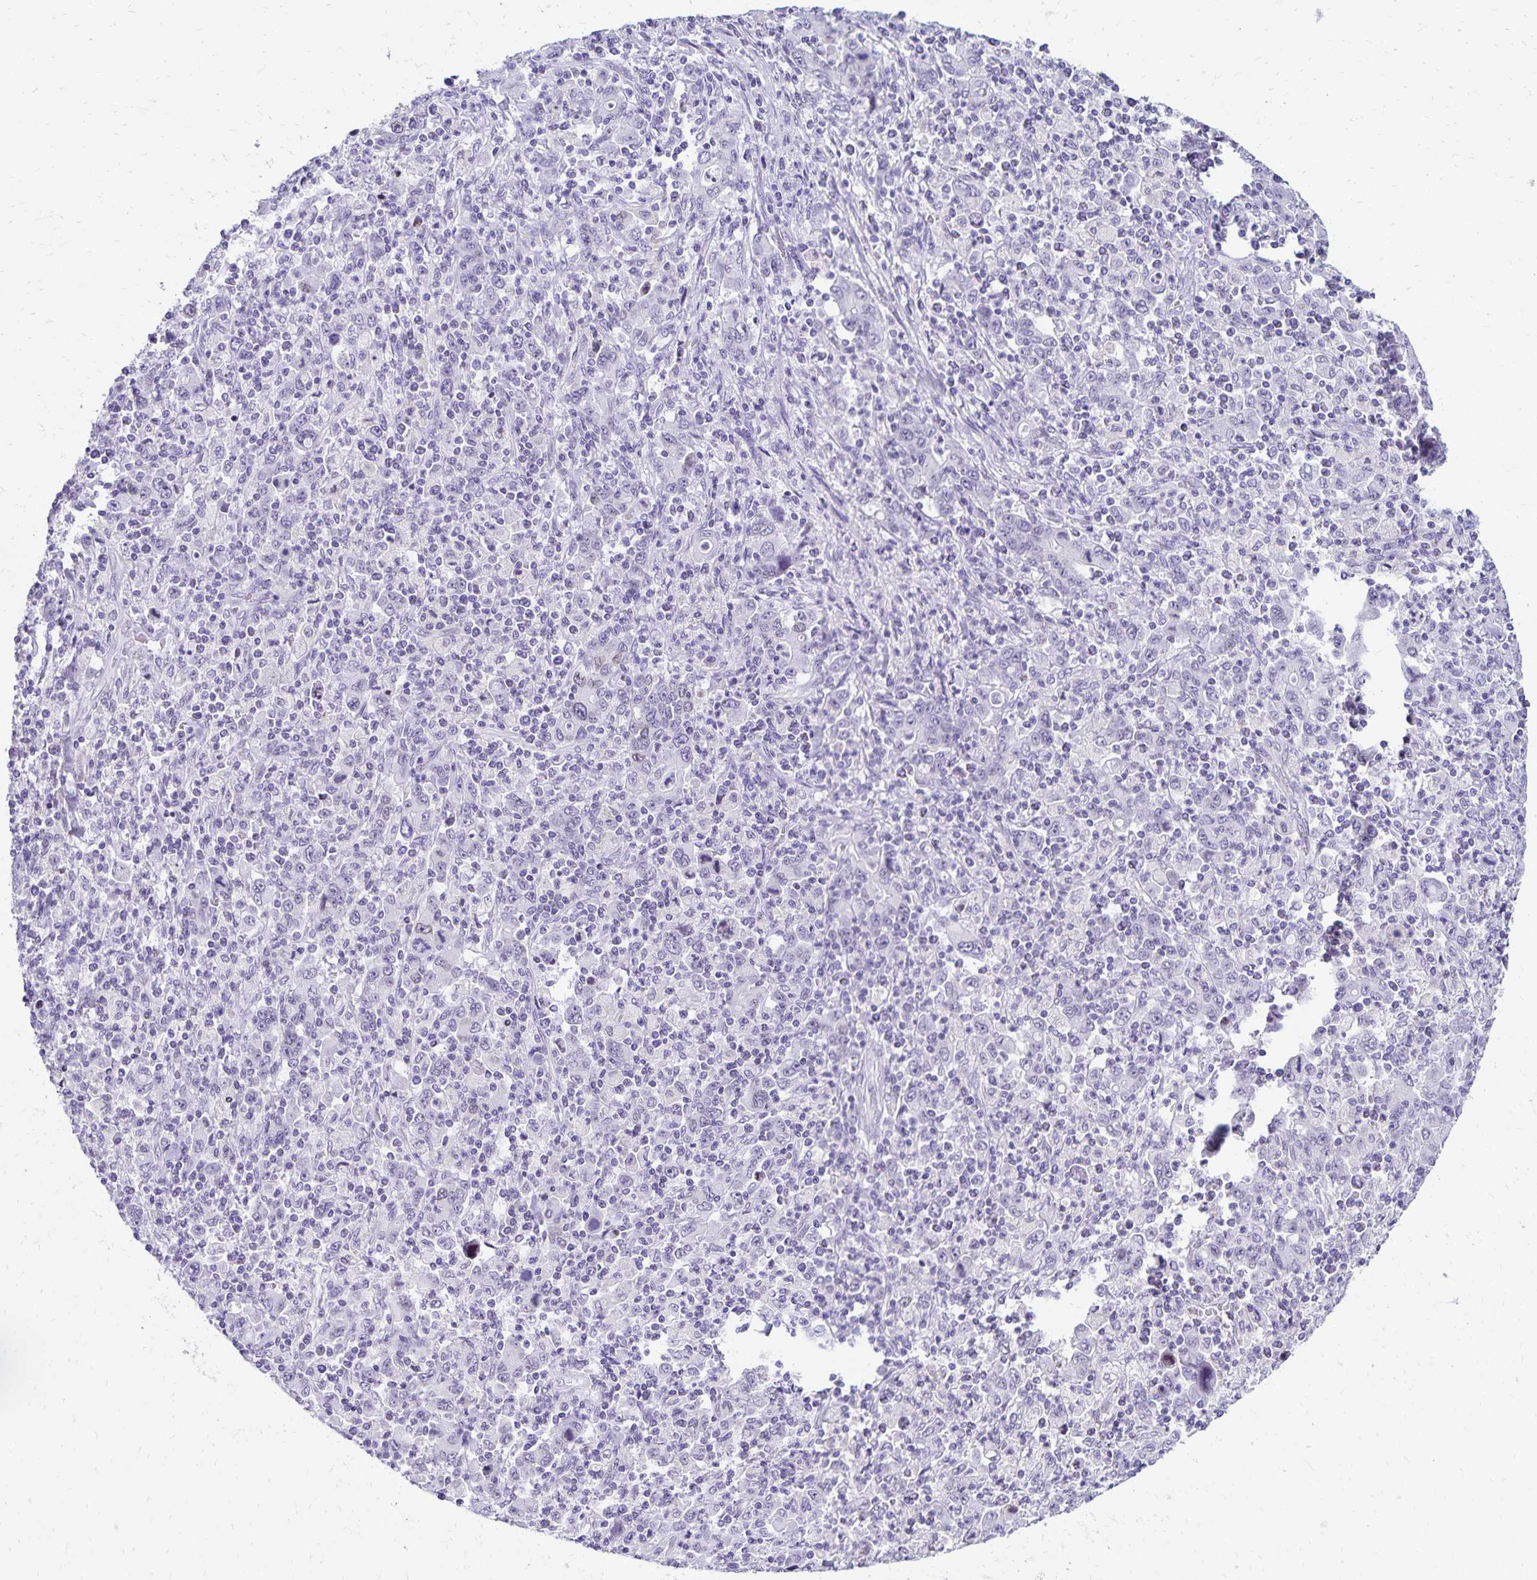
{"staining": {"intensity": "negative", "quantity": "none", "location": "none"}, "tissue": "stomach cancer", "cell_type": "Tumor cells", "image_type": "cancer", "snomed": [{"axis": "morphology", "description": "Adenocarcinoma, NOS"}, {"axis": "topography", "description": "Stomach, upper"}], "caption": "A histopathology image of stomach adenocarcinoma stained for a protein reveals no brown staining in tumor cells.", "gene": "FAM166C", "patient": {"sex": "male", "age": 69}}